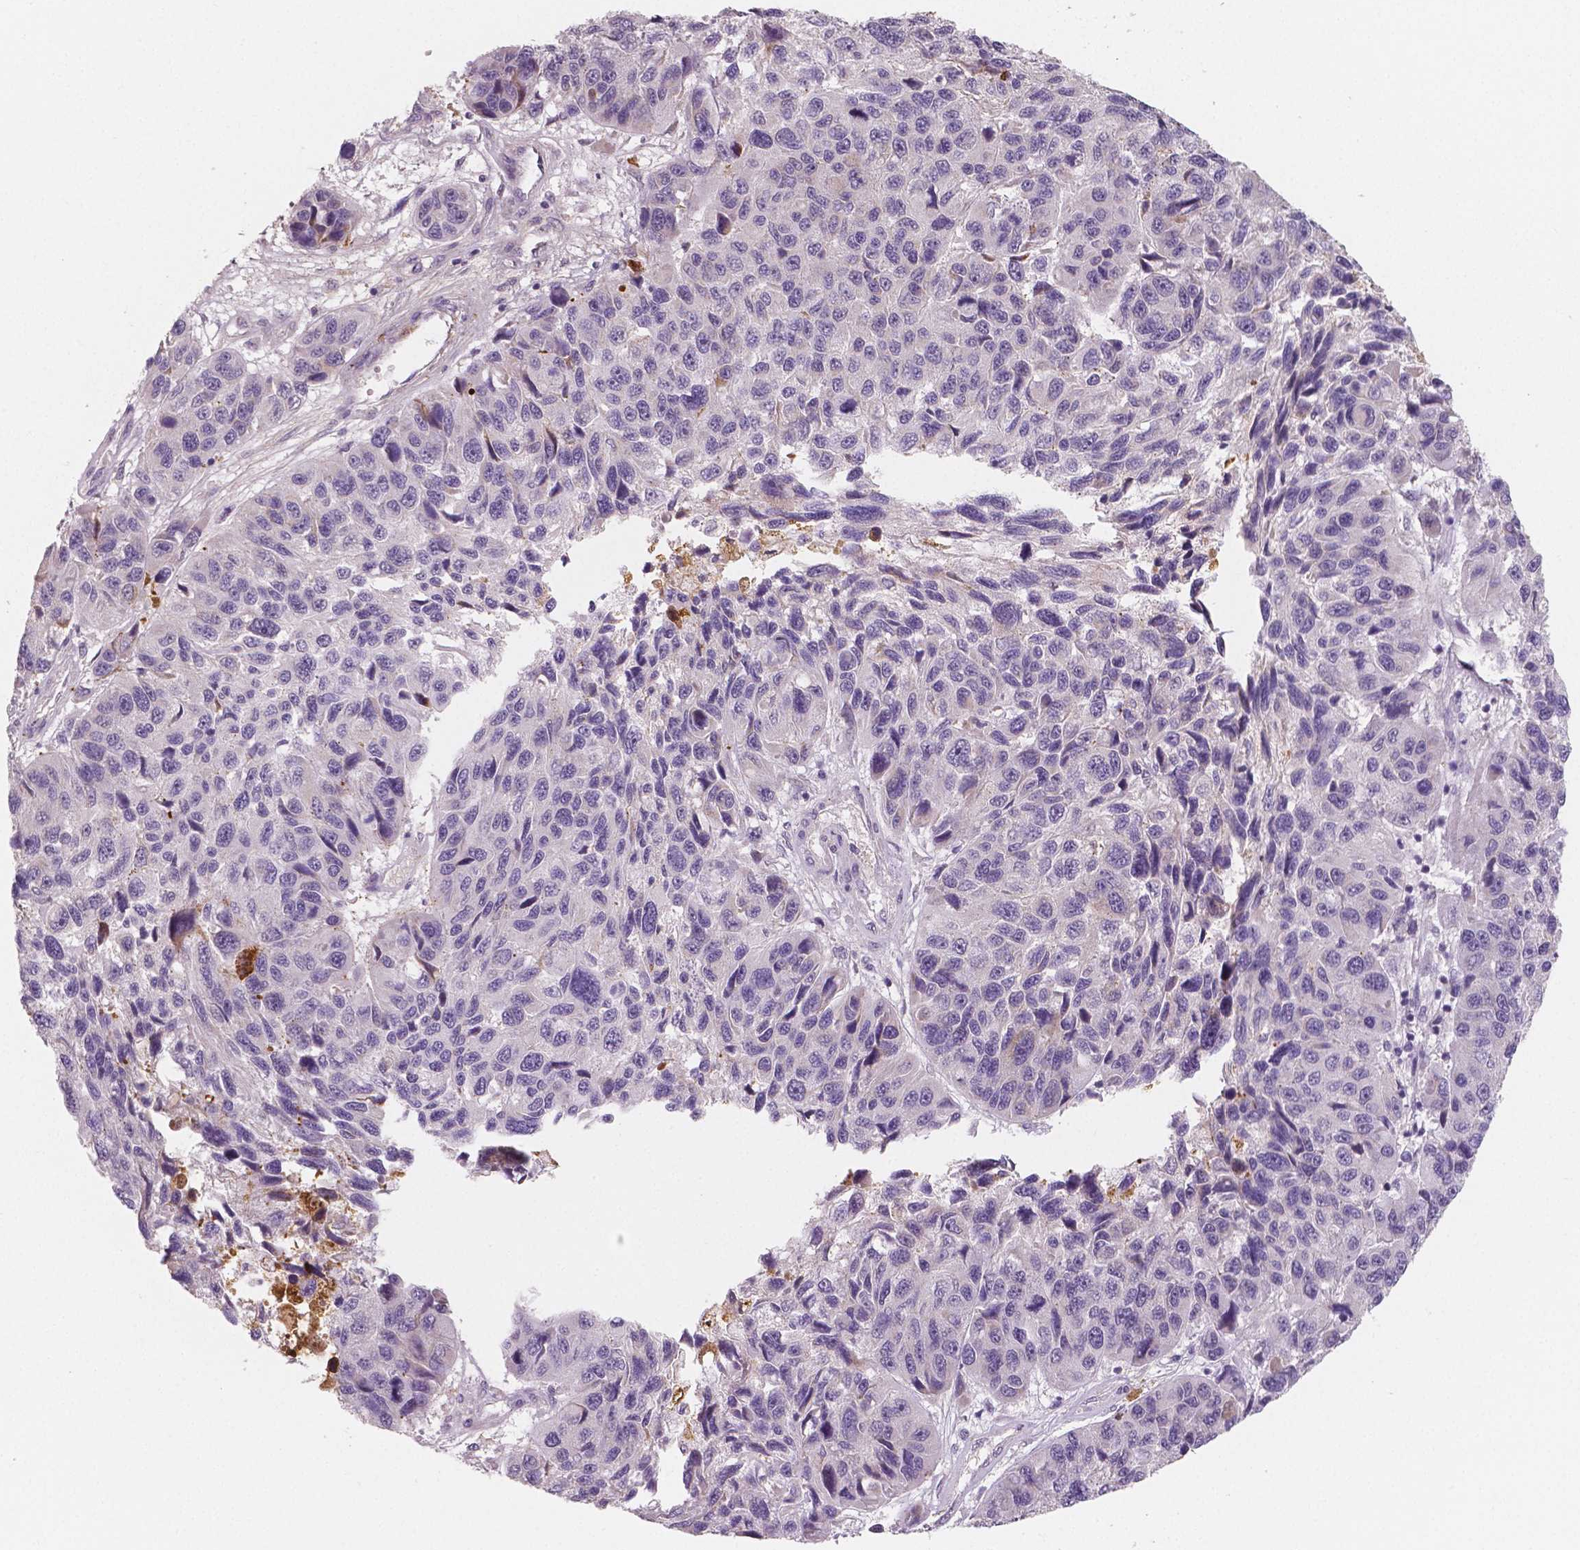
{"staining": {"intensity": "negative", "quantity": "none", "location": "none"}, "tissue": "melanoma", "cell_type": "Tumor cells", "image_type": "cancer", "snomed": [{"axis": "morphology", "description": "Malignant melanoma, NOS"}, {"axis": "topography", "description": "Skin"}], "caption": "DAB (3,3'-diaminobenzidine) immunohistochemical staining of human melanoma demonstrates no significant staining in tumor cells.", "gene": "APOA4", "patient": {"sex": "male", "age": 53}}